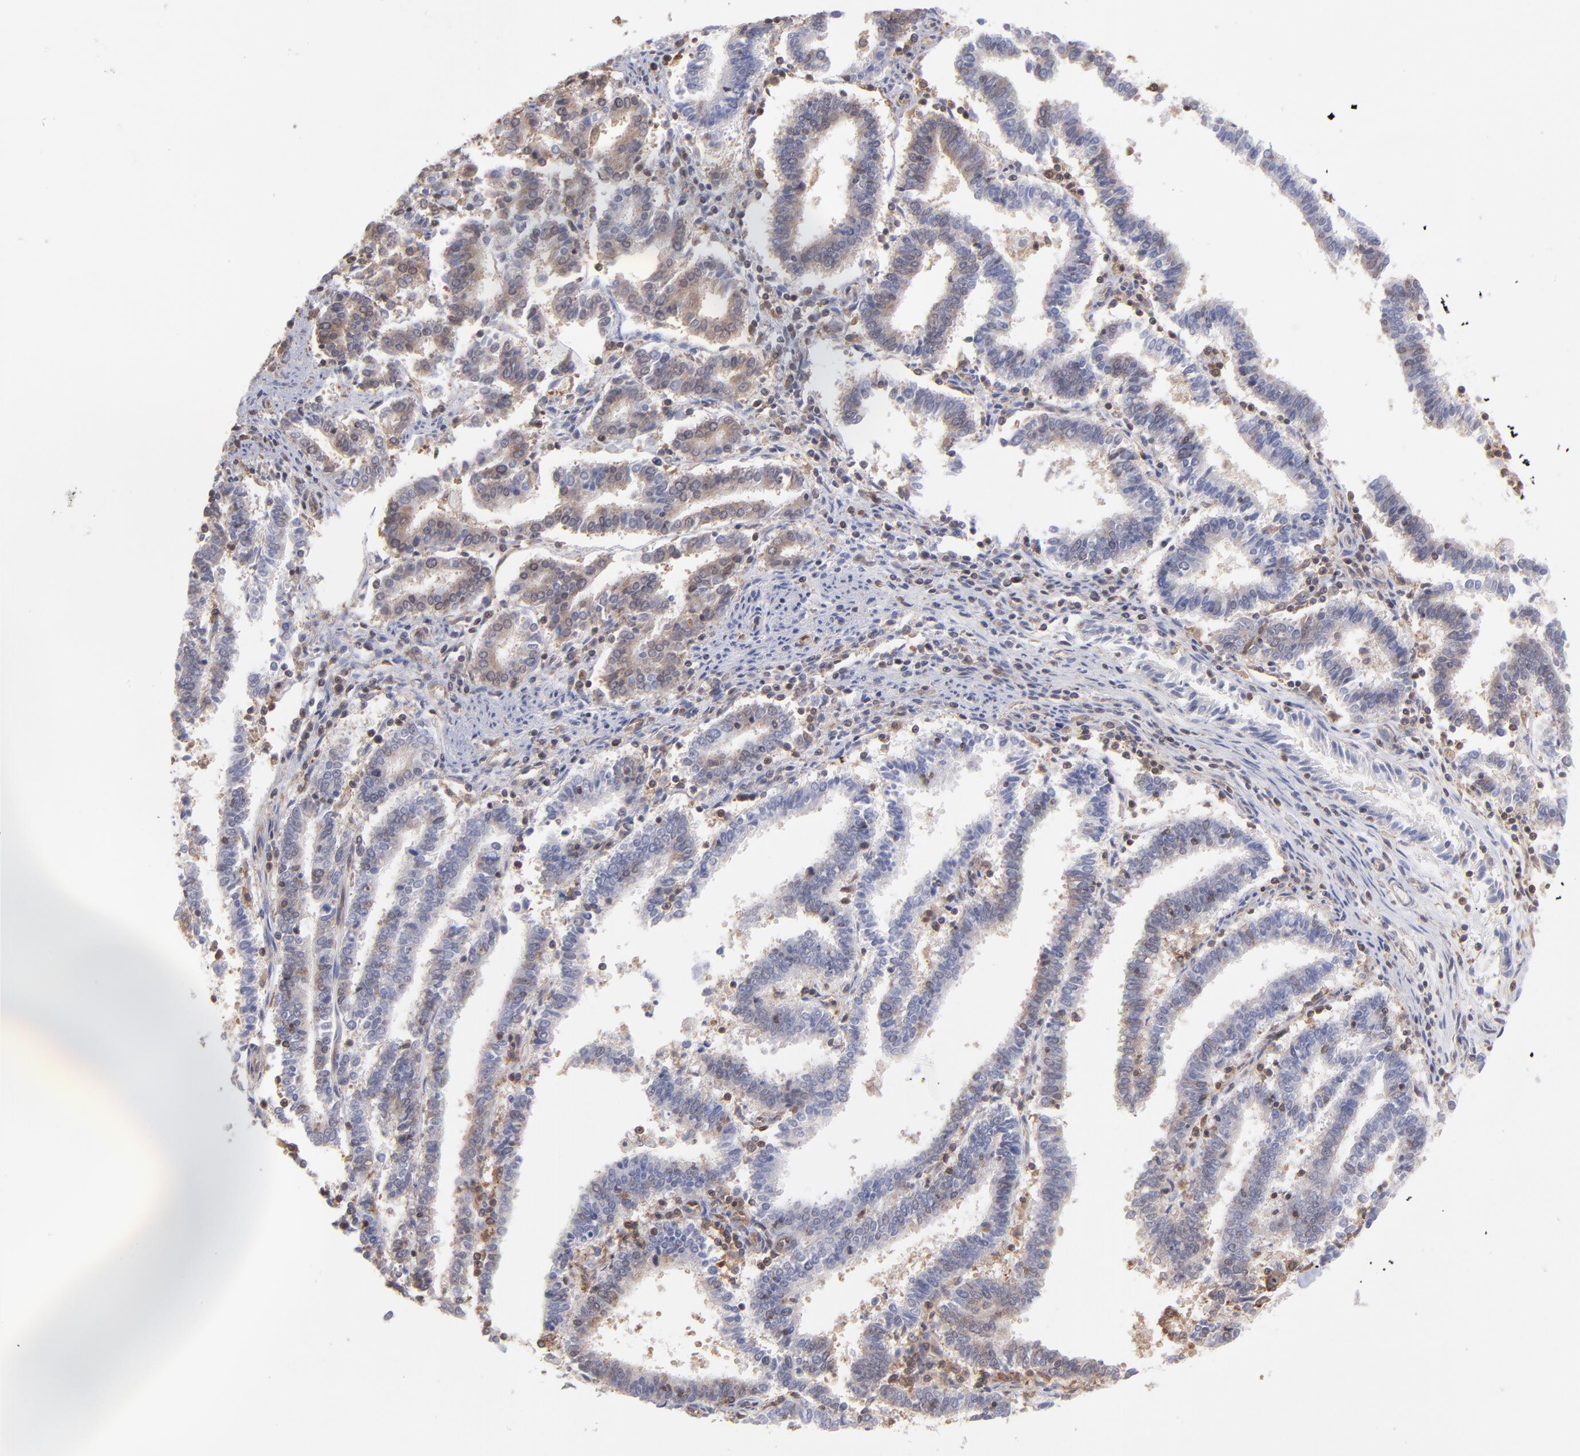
{"staining": {"intensity": "moderate", "quantity": ">75%", "location": "cytoplasmic/membranous"}, "tissue": "endometrial cancer", "cell_type": "Tumor cells", "image_type": "cancer", "snomed": [{"axis": "morphology", "description": "Adenocarcinoma, NOS"}, {"axis": "topography", "description": "Uterus"}], "caption": "DAB immunohistochemical staining of human endometrial cancer (adenocarcinoma) reveals moderate cytoplasmic/membranous protein expression in approximately >75% of tumor cells.", "gene": "MAPRE1", "patient": {"sex": "female", "age": 83}}